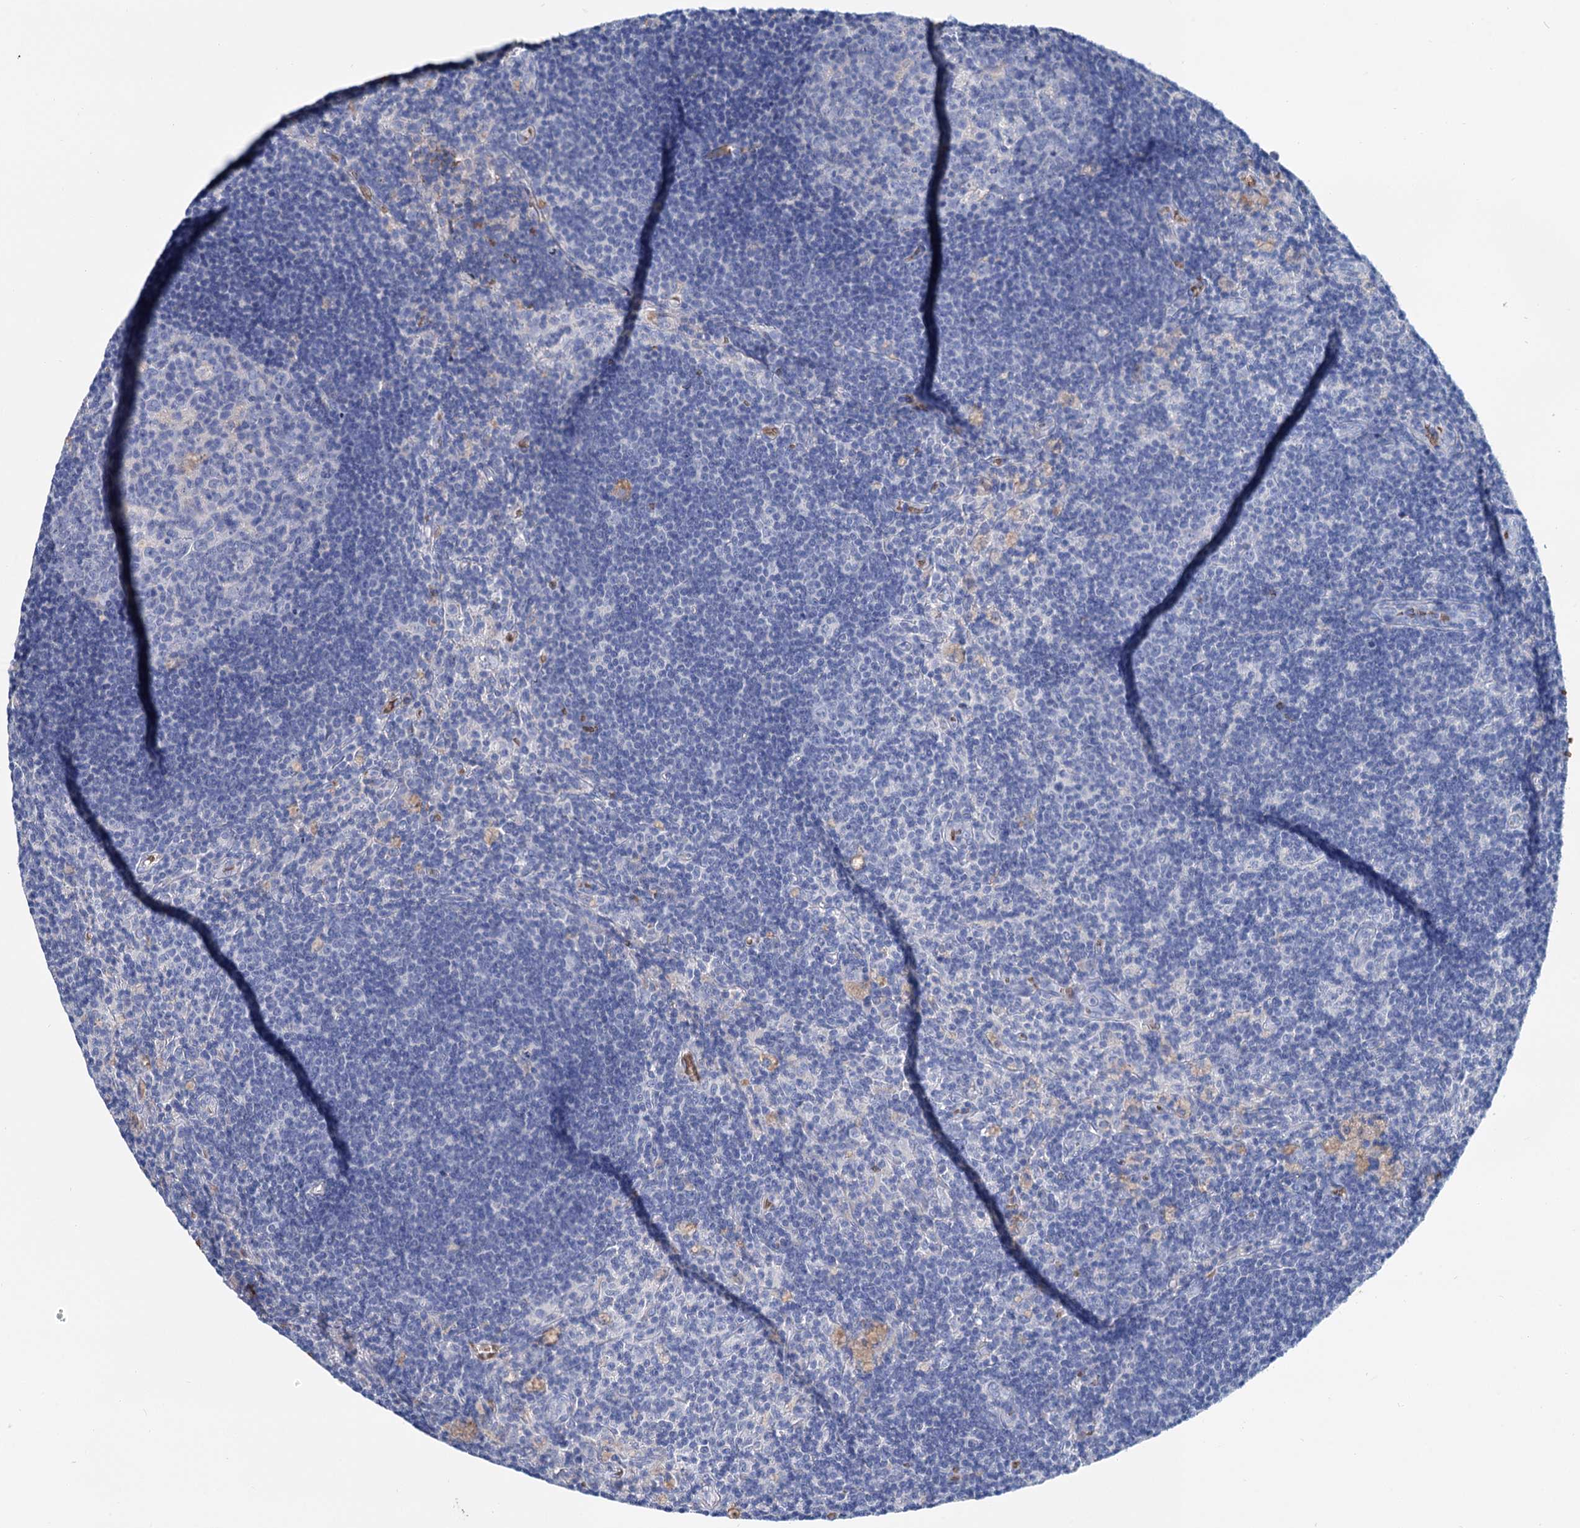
{"staining": {"intensity": "negative", "quantity": "none", "location": "none"}, "tissue": "lymph node", "cell_type": "Germinal center cells", "image_type": "normal", "snomed": [{"axis": "morphology", "description": "Normal tissue, NOS"}, {"axis": "topography", "description": "Lymph node"}], "caption": "Immunohistochemistry (IHC) image of benign lymph node: lymph node stained with DAB (3,3'-diaminobenzidine) demonstrates no significant protein positivity in germinal center cells.", "gene": "RPUSD3", "patient": {"sex": "male", "age": 69}}